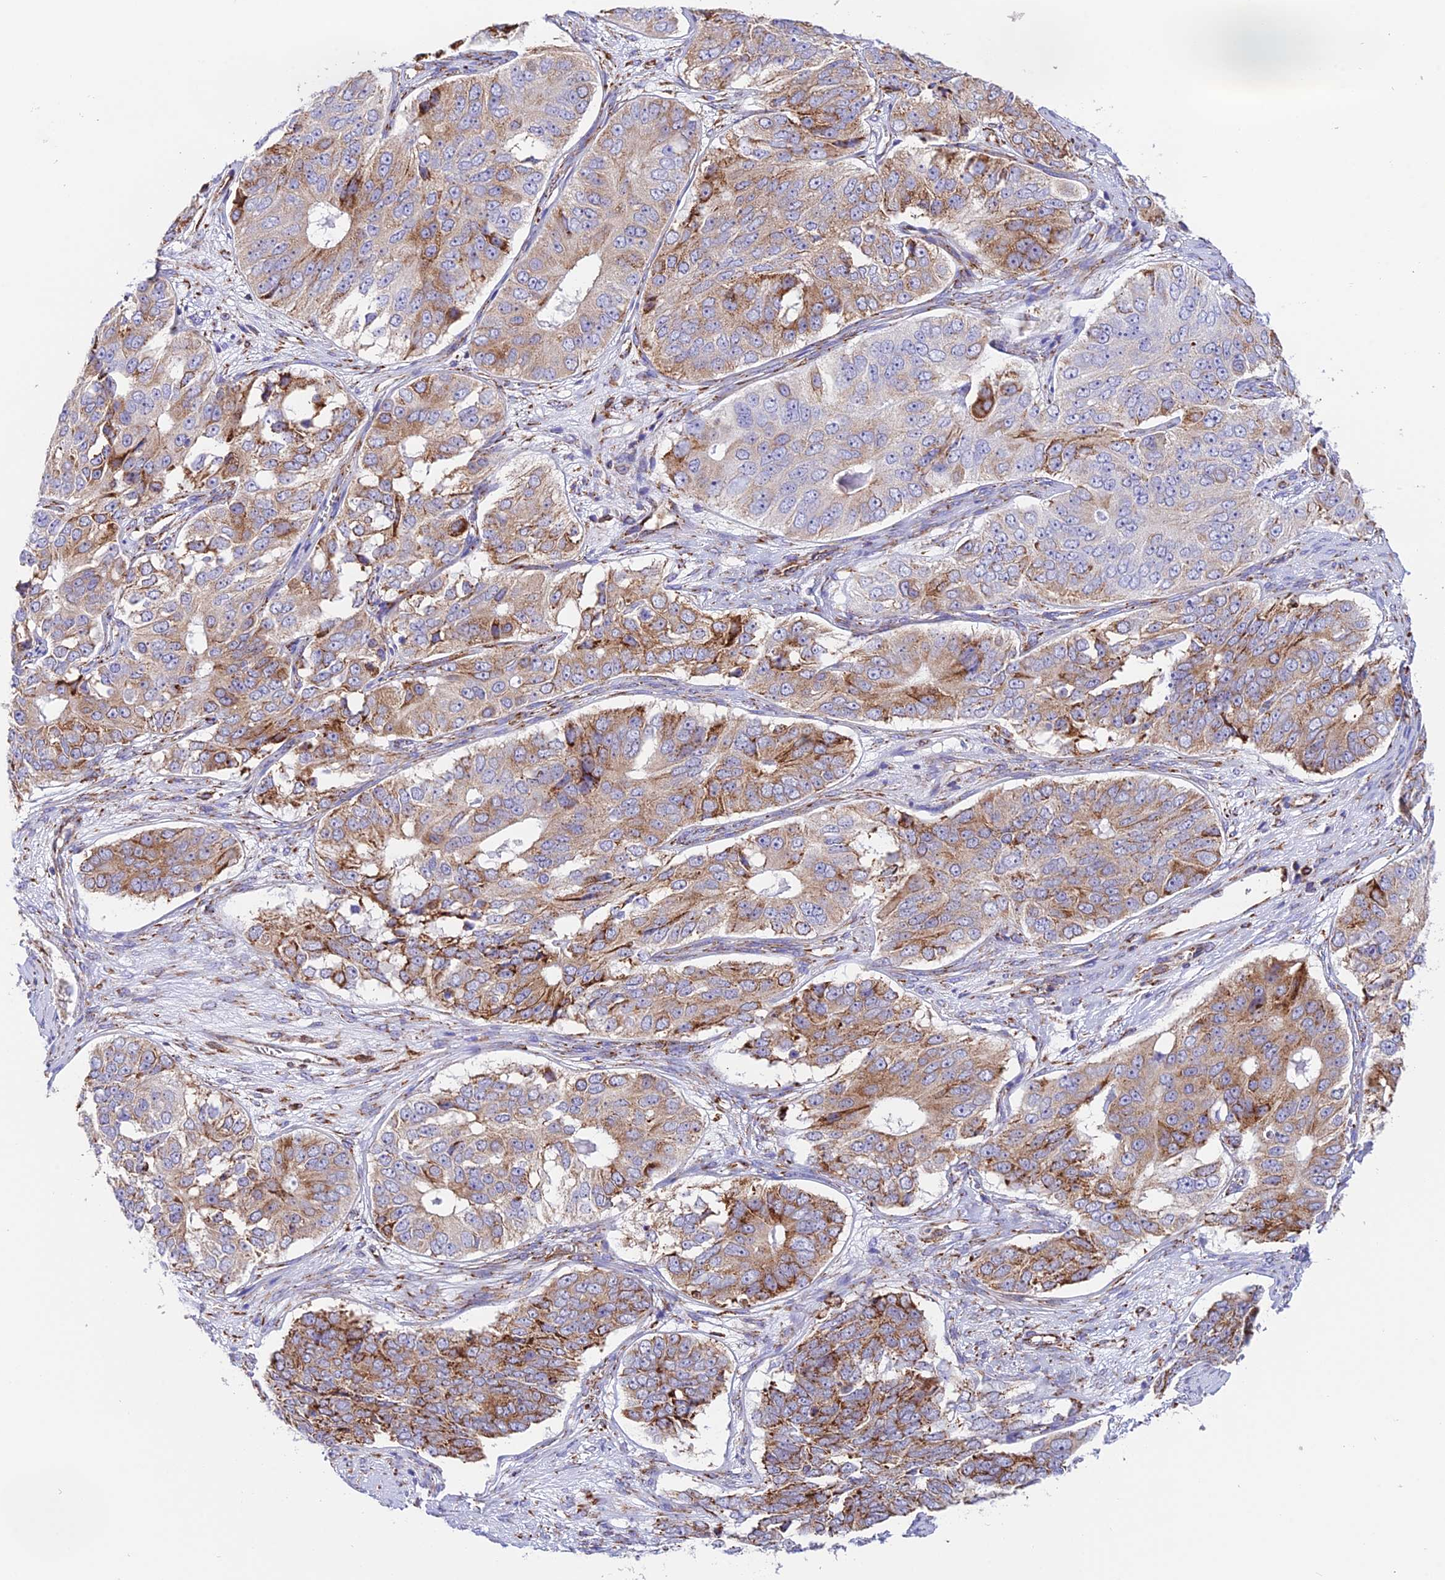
{"staining": {"intensity": "moderate", "quantity": "25%-75%", "location": "cytoplasmic/membranous"}, "tissue": "ovarian cancer", "cell_type": "Tumor cells", "image_type": "cancer", "snomed": [{"axis": "morphology", "description": "Carcinoma, endometroid"}, {"axis": "topography", "description": "Ovary"}], "caption": "Endometroid carcinoma (ovarian) stained for a protein demonstrates moderate cytoplasmic/membranous positivity in tumor cells. Nuclei are stained in blue.", "gene": "TUBGCP6", "patient": {"sex": "female", "age": 51}}